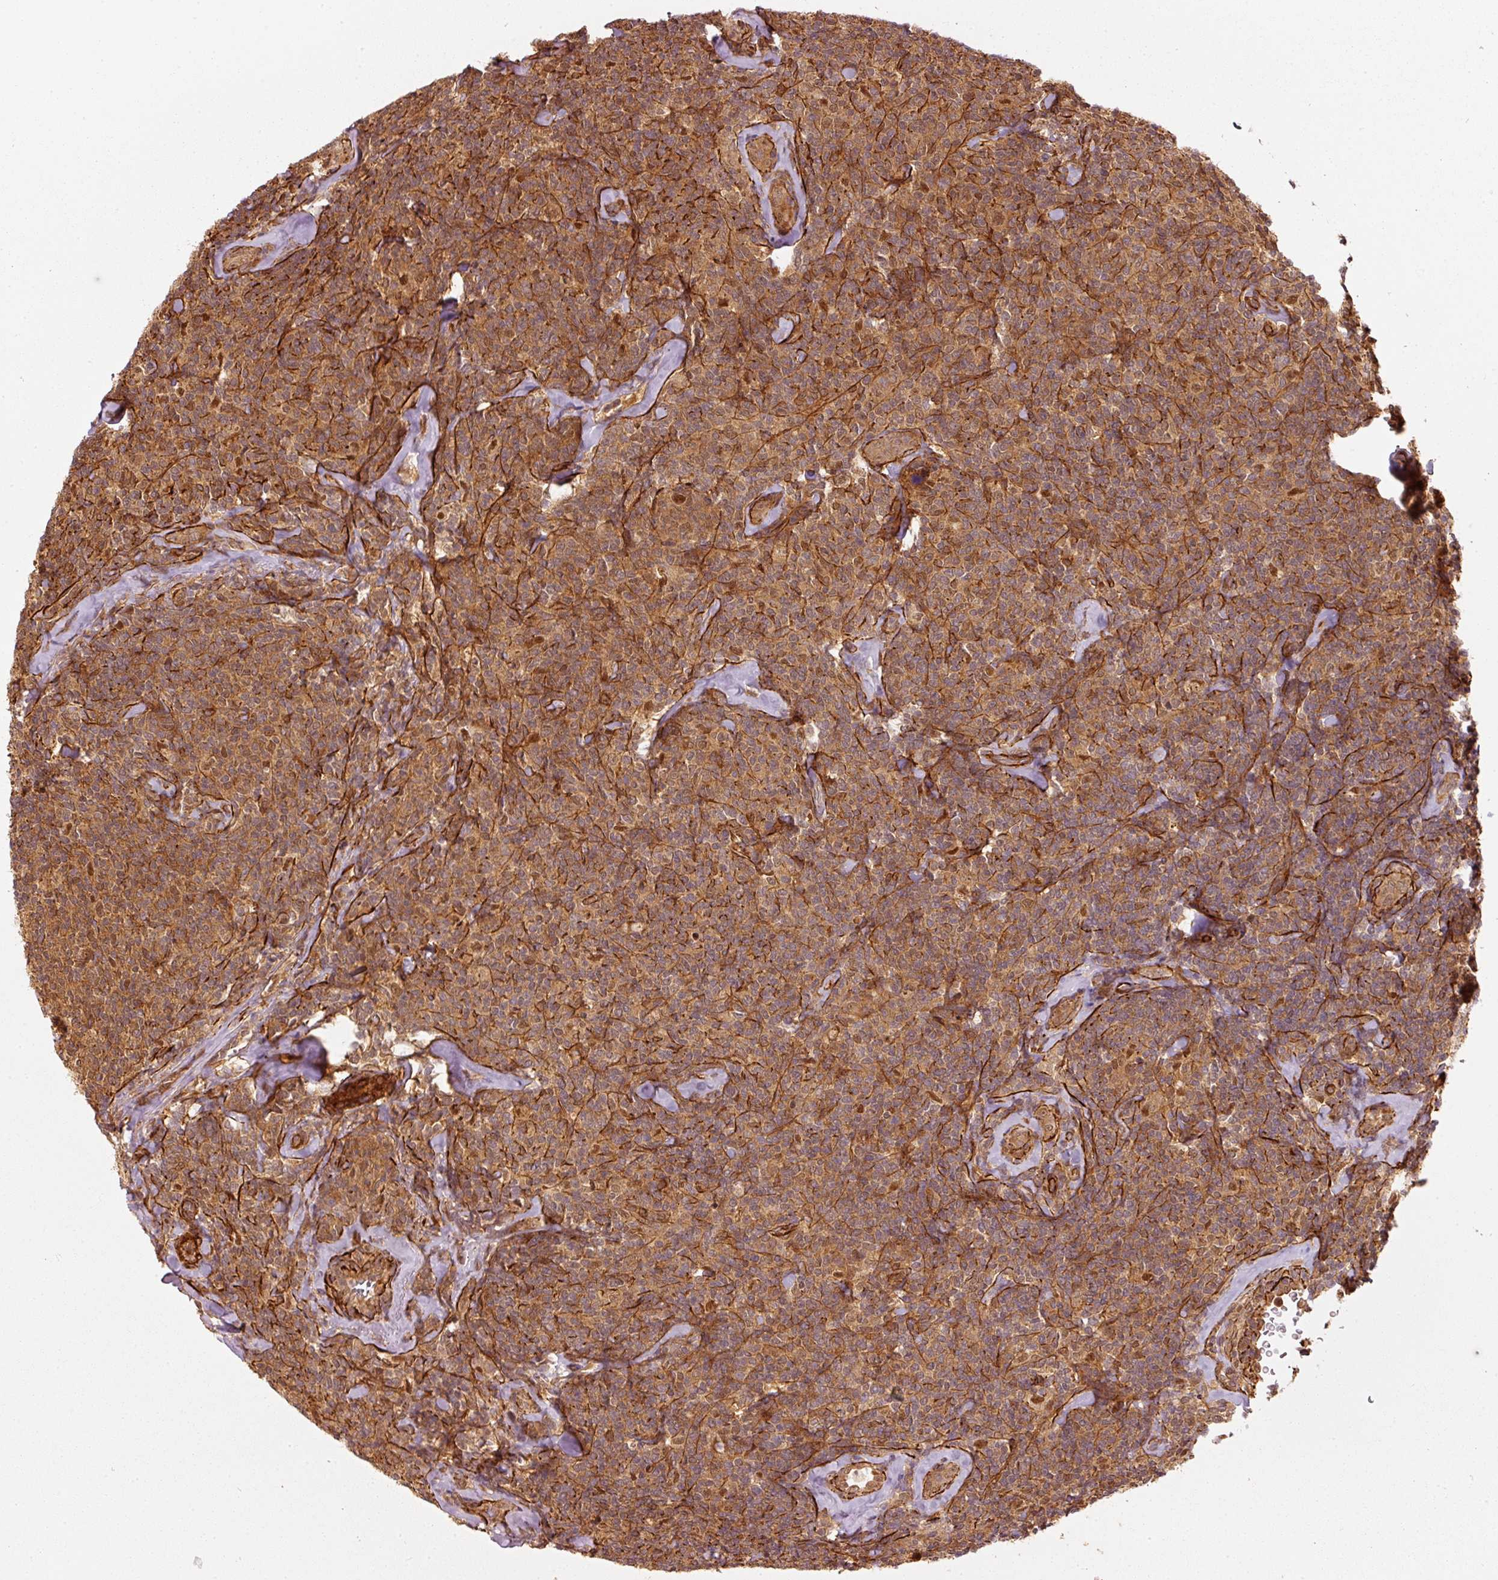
{"staining": {"intensity": "moderate", "quantity": ">75%", "location": "cytoplasmic/membranous"}, "tissue": "lymphoma", "cell_type": "Tumor cells", "image_type": "cancer", "snomed": [{"axis": "morphology", "description": "Malignant lymphoma, non-Hodgkin's type, Low grade"}, {"axis": "topography", "description": "Lymph node"}], "caption": "This is a histology image of immunohistochemistry (IHC) staining of lymphoma, which shows moderate positivity in the cytoplasmic/membranous of tumor cells.", "gene": "PSMD1", "patient": {"sex": "female", "age": 56}}